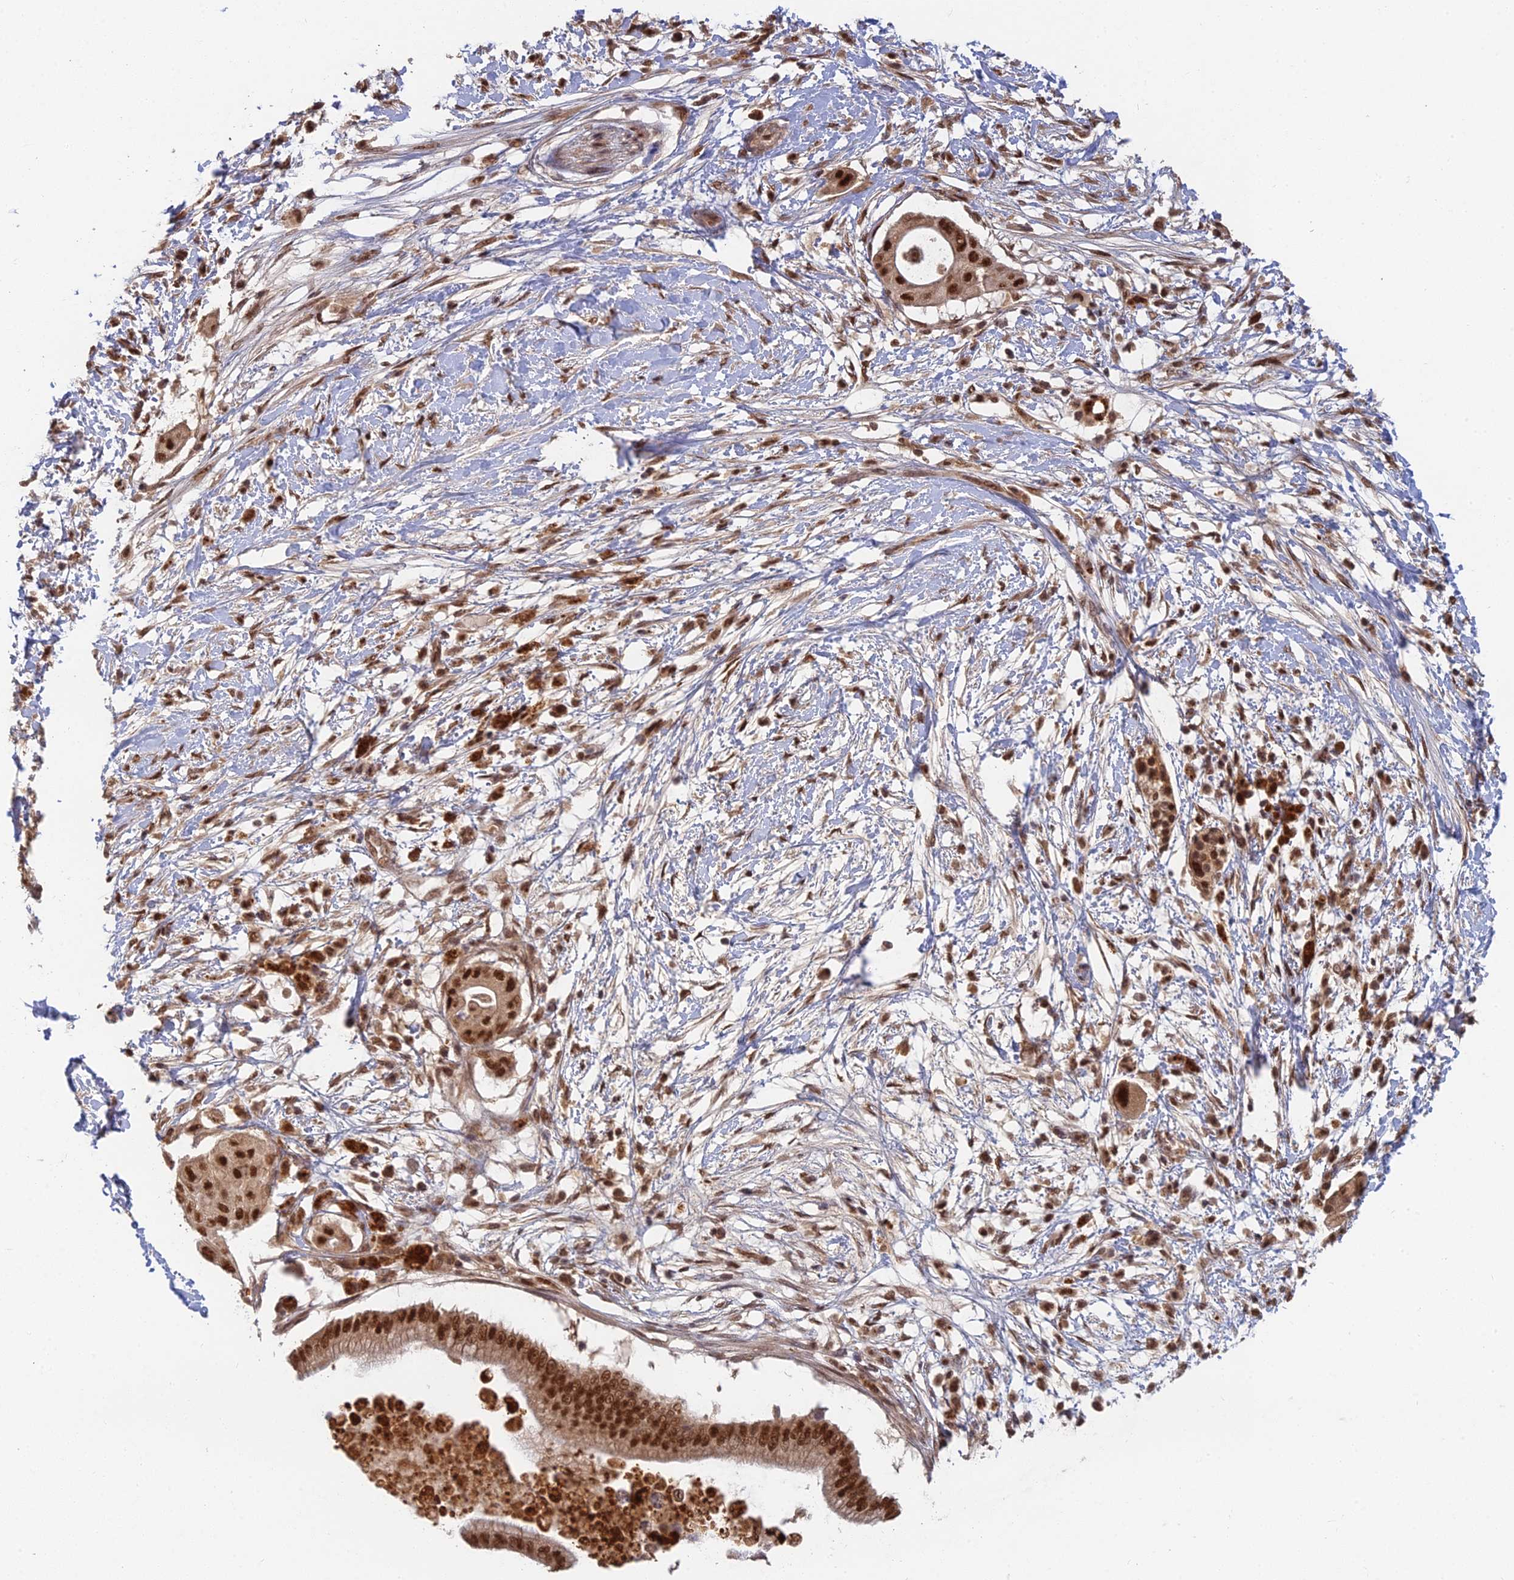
{"staining": {"intensity": "strong", "quantity": ">75%", "location": "nuclear"}, "tissue": "pancreatic cancer", "cell_type": "Tumor cells", "image_type": "cancer", "snomed": [{"axis": "morphology", "description": "Adenocarcinoma, NOS"}, {"axis": "topography", "description": "Pancreas"}], "caption": "DAB (3,3'-diaminobenzidine) immunohistochemical staining of pancreatic cancer demonstrates strong nuclear protein expression in about >75% of tumor cells.", "gene": "RANBP3", "patient": {"sex": "male", "age": 68}}